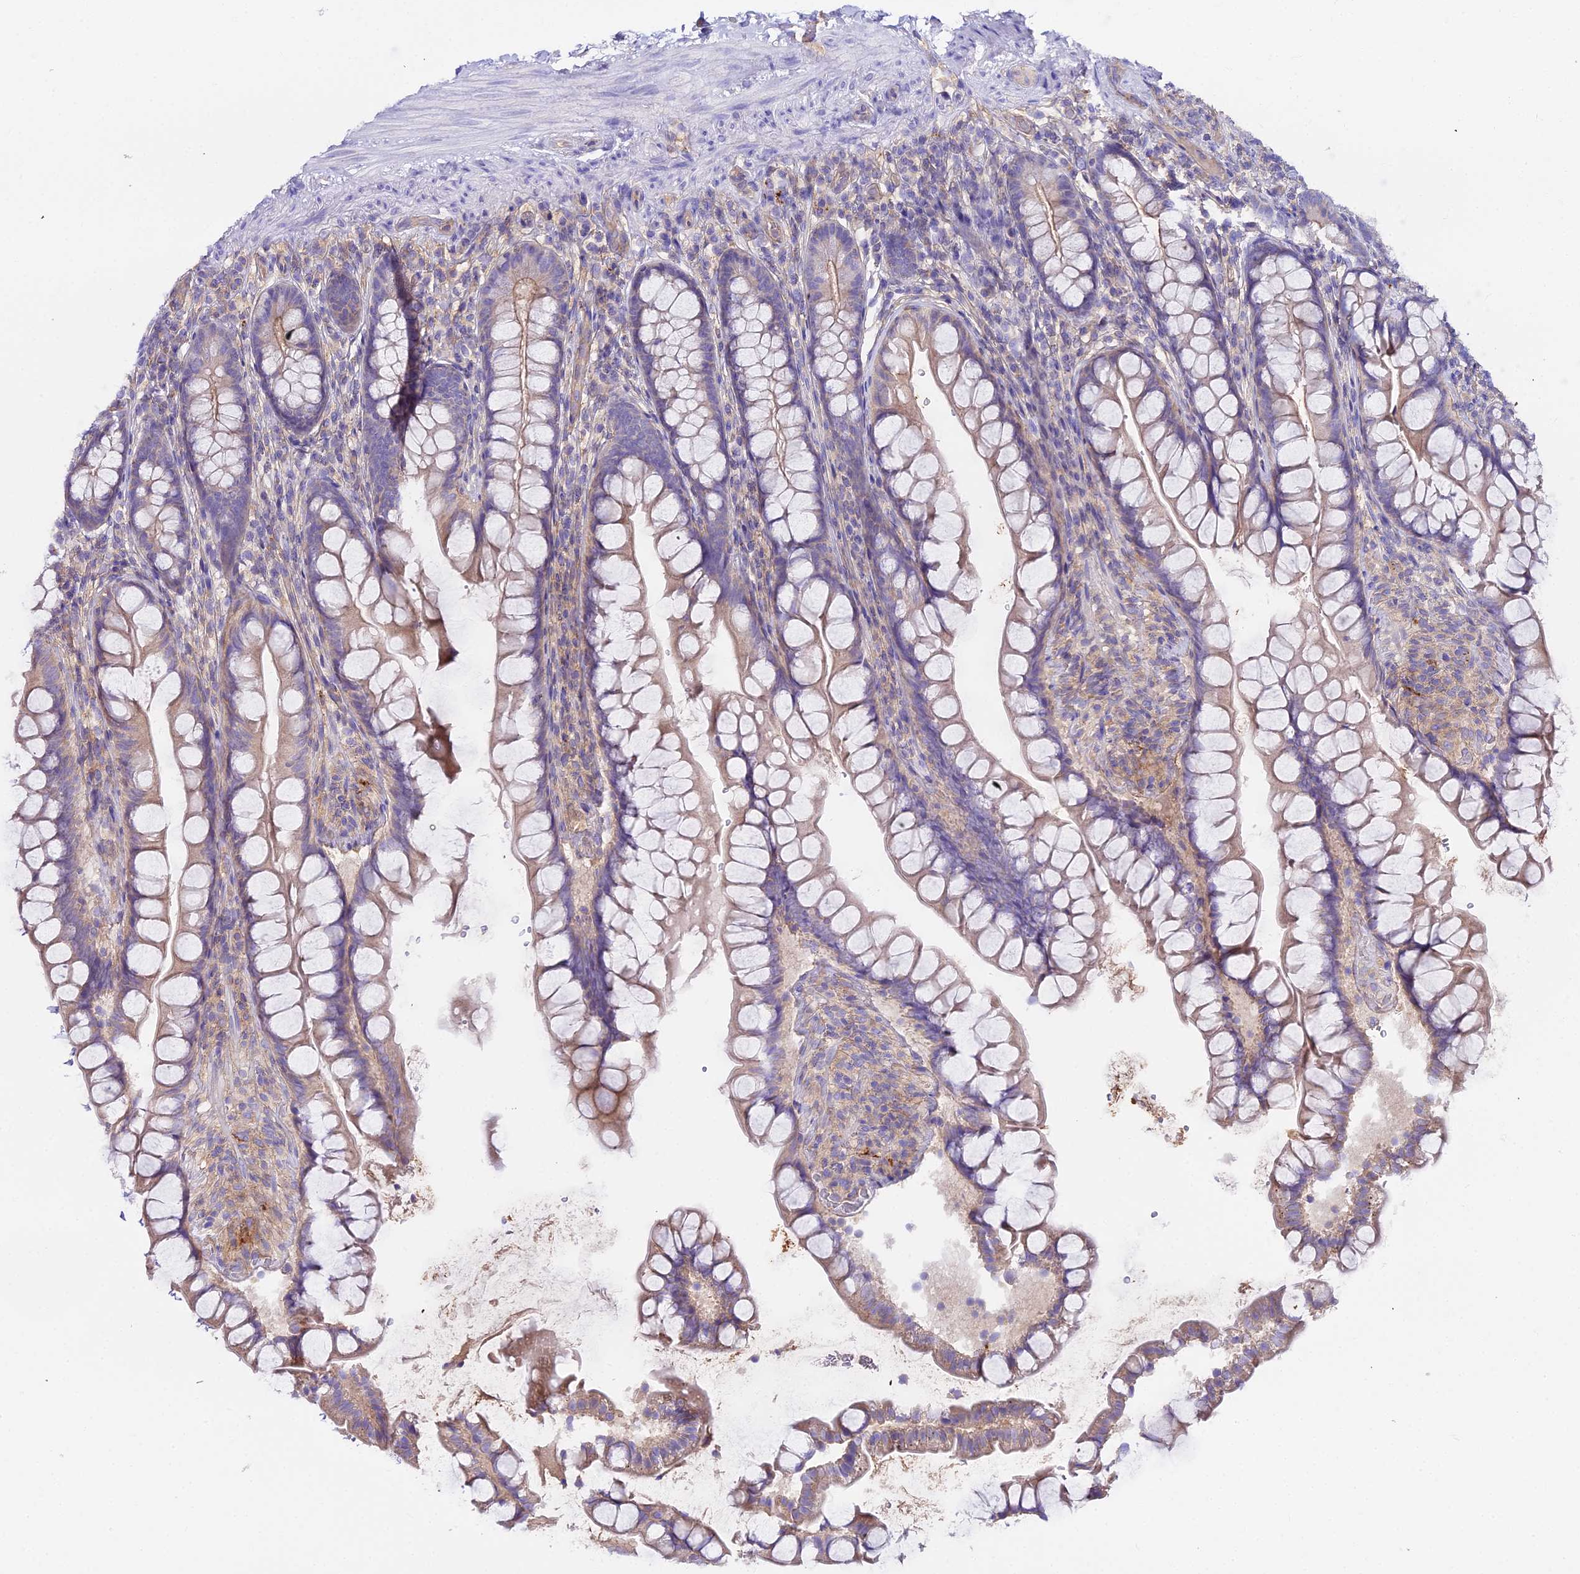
{"staining": {"intensity": "weak", "quantity": "25%-75%", "location": "cytoplasmic/membranous"}, "tissue": "small intestine", "cell_type": "Glandular cells", "image_type": "normal", "snomed": [{"axis": "morphology", "description": "Normal tissue, NOS"}, {"axis": "topography", "description": "Small intestine"}], "caption": "IHC of benign small intestine demonstrates low levels of weak cytoplasmic/membranous positivity in about 25%-75% of glandular cells.", "gene": "GLYAT", "patient": {"sex": "male", "age": 70}}